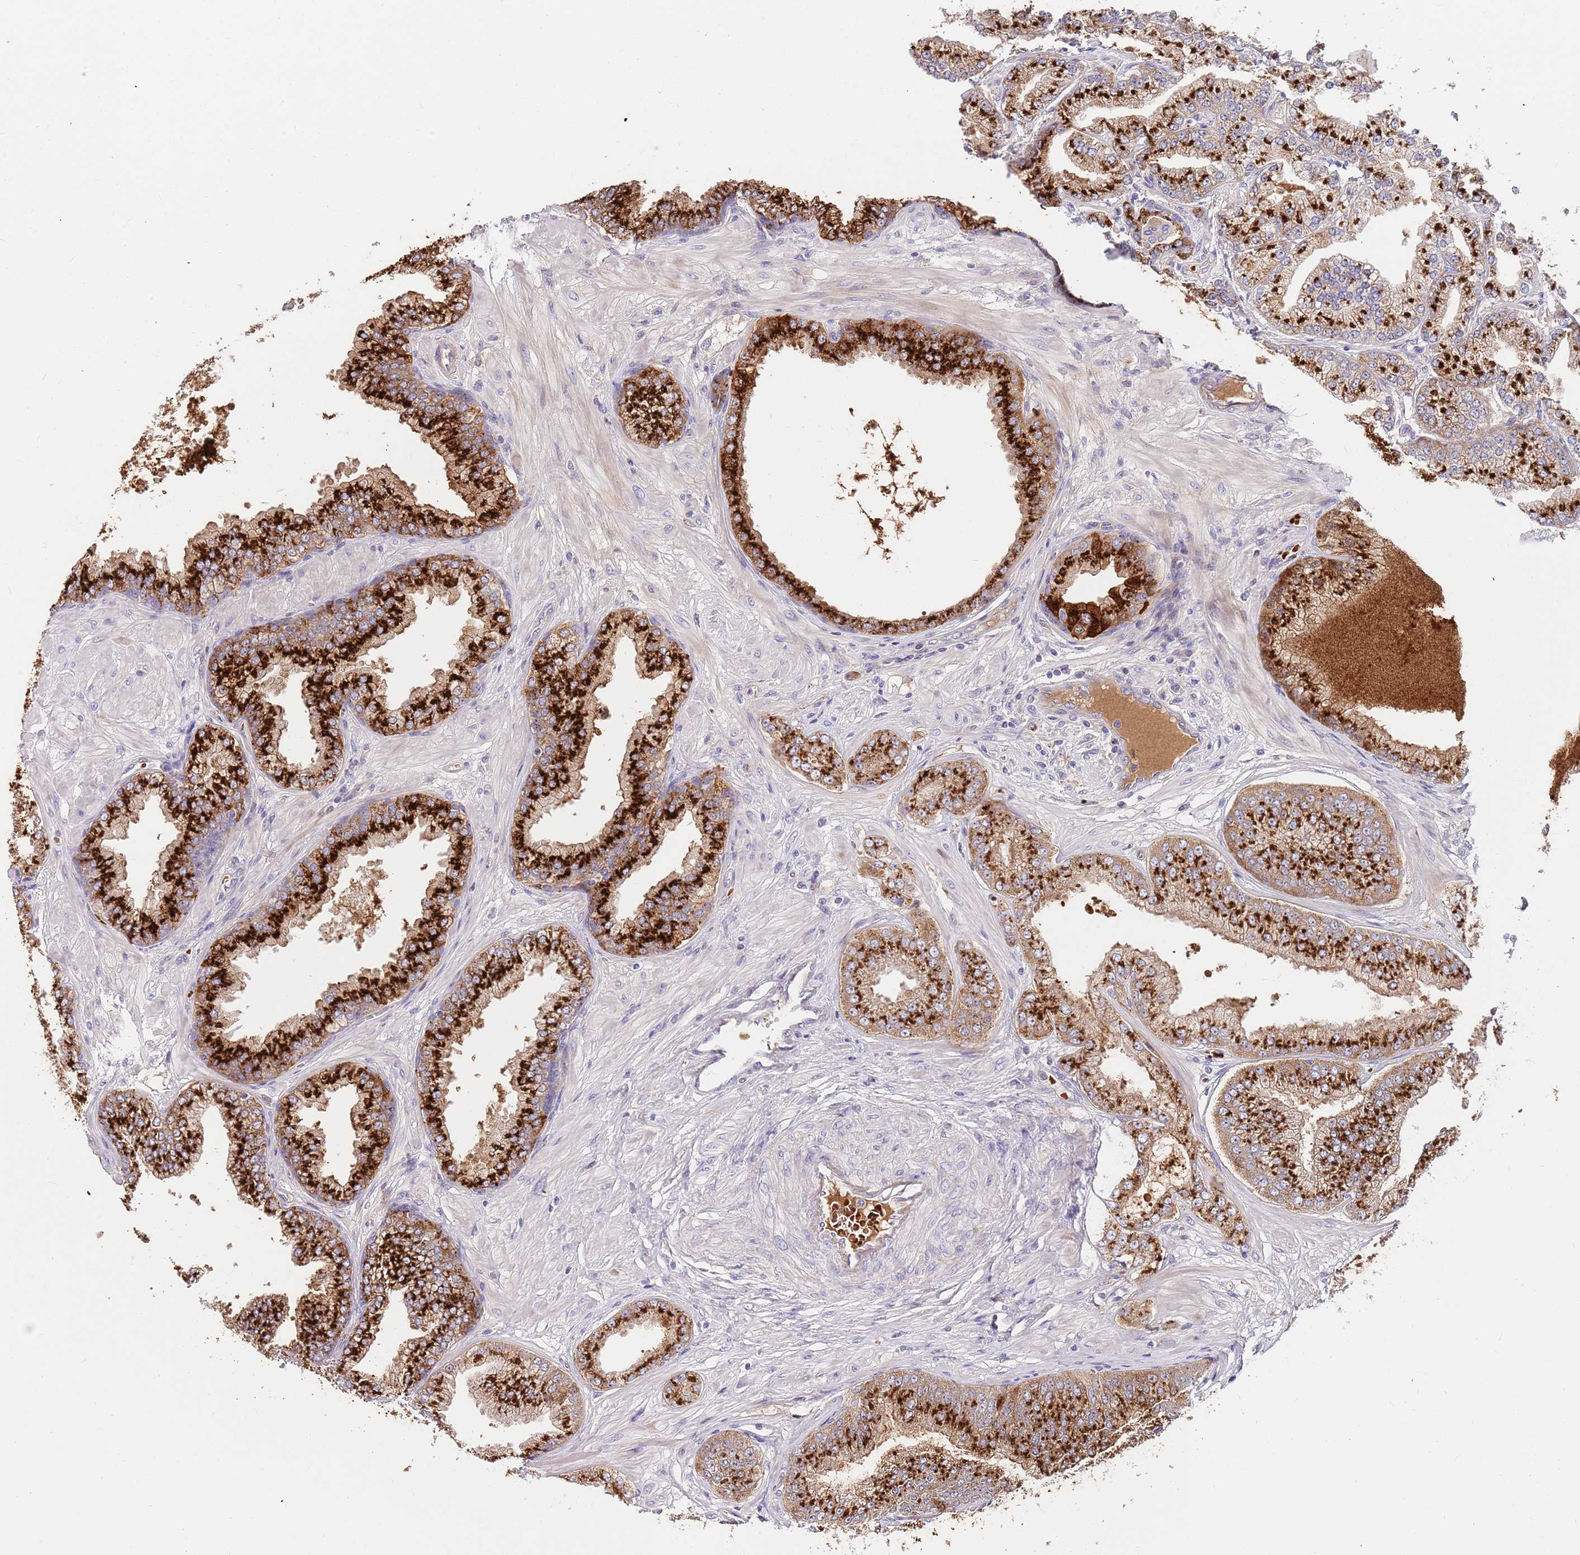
{"staining": {"intensity": "strong", "quantity": ">75%", "location": "cytoplasmic/membranous"}, "tissue": "prostate cancer", "cell_type": "Tumor cells", "image_type": "cancer", "snomed": [{"axis": "morphology", "description": "Adenocarcinoma, Low grade"}, {"axis": "topography", "description": "Prostate"}], "caption": "Immunohistochemical staining of human prostate cancer demonstrates strong cytoplasmic/membranous protein positivity in approximately >75% of tumor cells.", "gene": "BORCS5", "patient": {"sex": "male", "age": 55}}